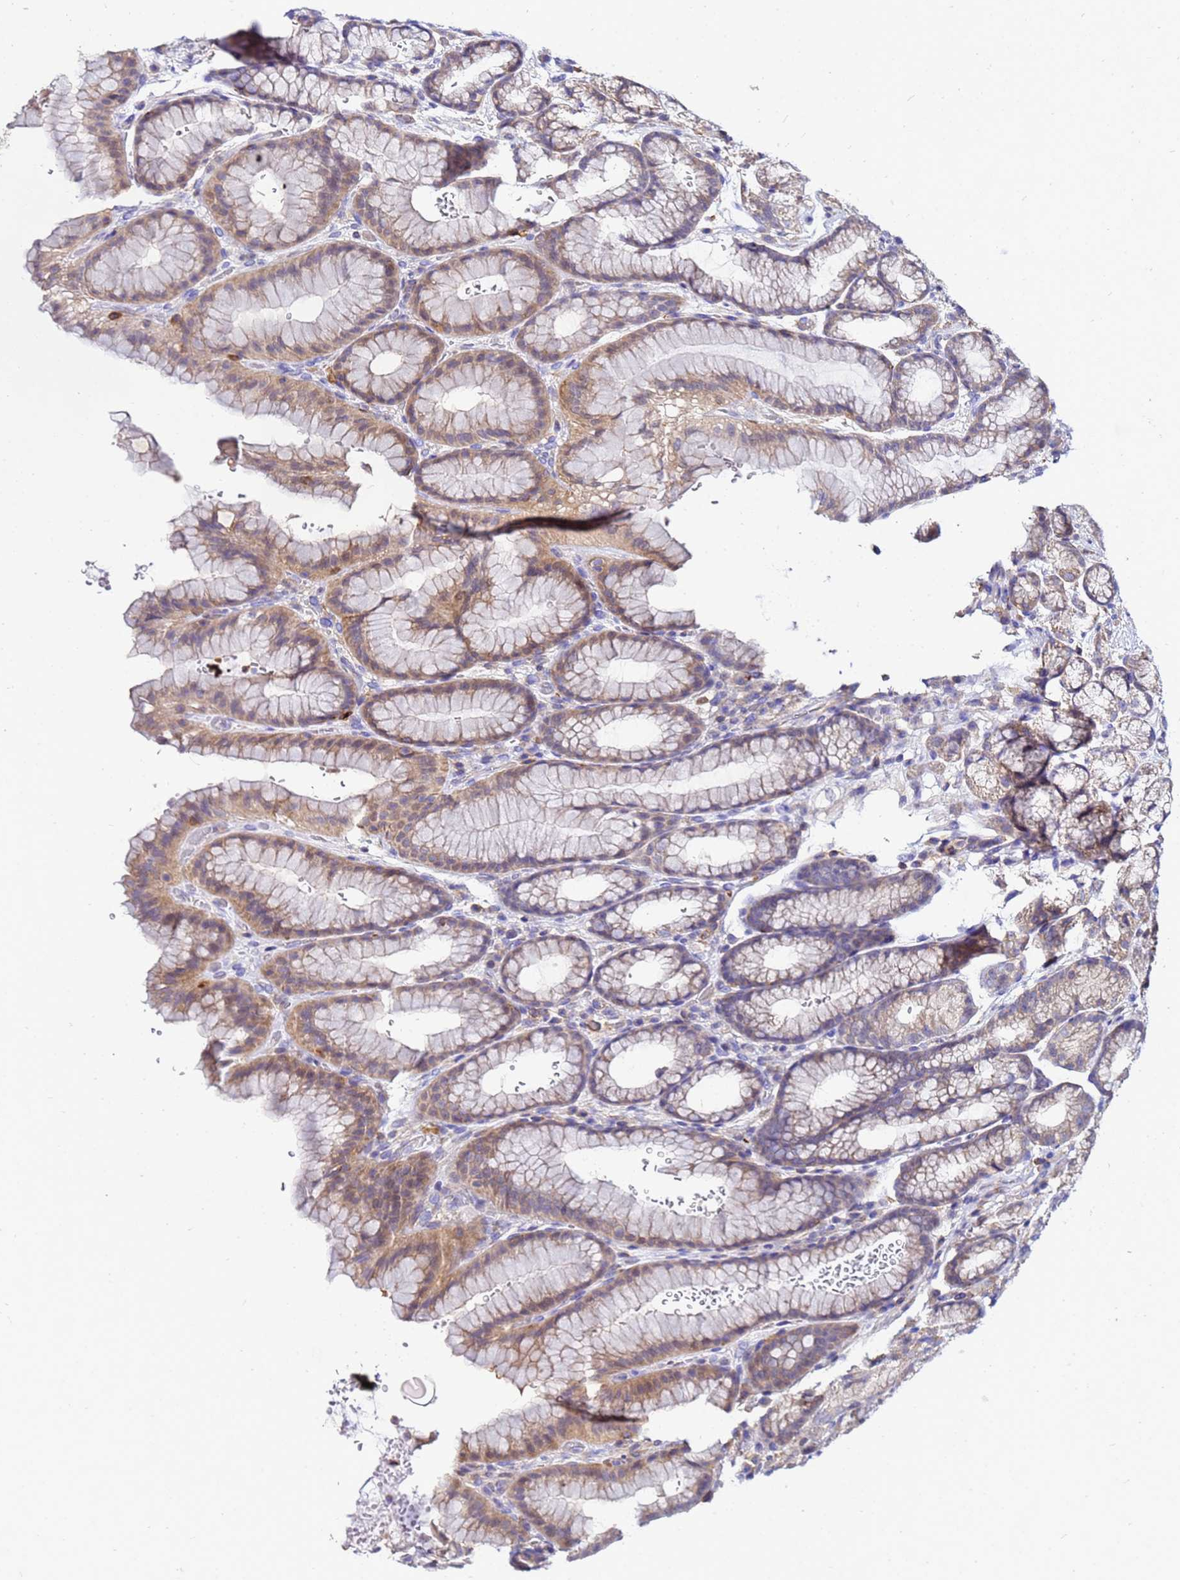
{"staining": {"intensity": "moderate", "quantity": "25%-75%", "location": "cytoplasmic/membranous"}, "tissue": "stomach", "cell_type": "Glandular cells", "image_type": "normal", "snomed": [{"axis": "morphology", "description": "Normal tissue, NOS"}, {"axis": "morphology", "description": "Adenocarcinoma, NOS"}, {"axis": "topography", "description": "Stomach"}], "caption": "Immunohistochemical staining of benign stomach shows medium levels of moderate cytoplasmic/membranous staining in about 25%-75% of glandular cells.", "gene": "DBNDD2", "patient": {"sex": "male", "age": 57}}